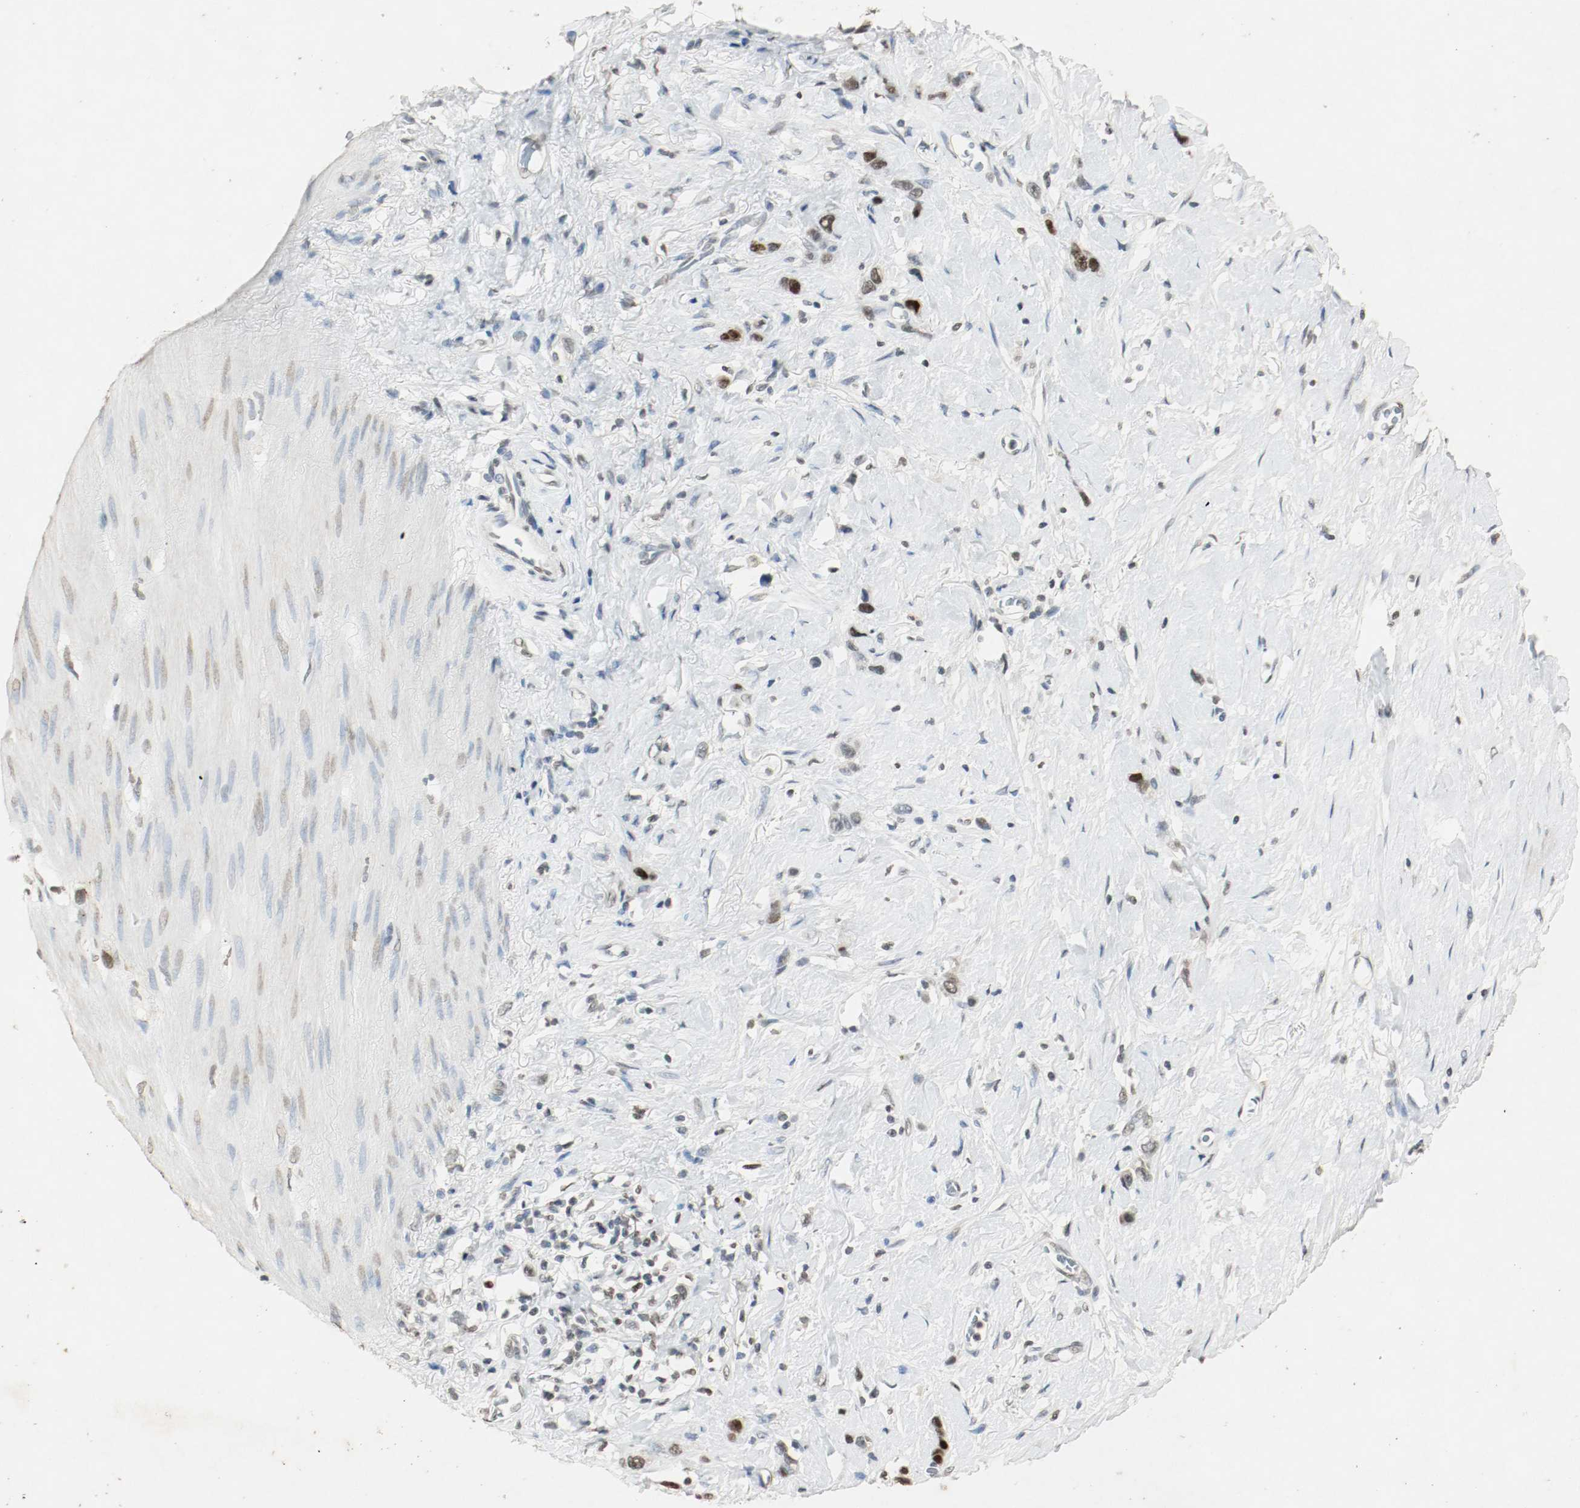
{"staining": {"intensity": "moderate", "quantity": ">75%", "location": "nuclear"}, "tissue": "stomach cancer", "cell_type": "Tumor cells", "image_type": "cancer", "snomed": [{"axis": "morphology", "description": "Normal tissue, NOS"}, {"axis": "morphology", "description": "Adenocarcinoma, NOS"}, {"axis": "morphology", "description": "Adenocarcinoma, High grade"}, {"axis": "topography", "description": "Stomach, upper"}, {"axis": "topography", "description": "Stomach"}], "caption": "A brown stain shows moderate nuclear positivity of a protein in human stomach cancer tumor cells.", "gene": "DNMT1", "patient": {"sex": "female", "age": 65}}